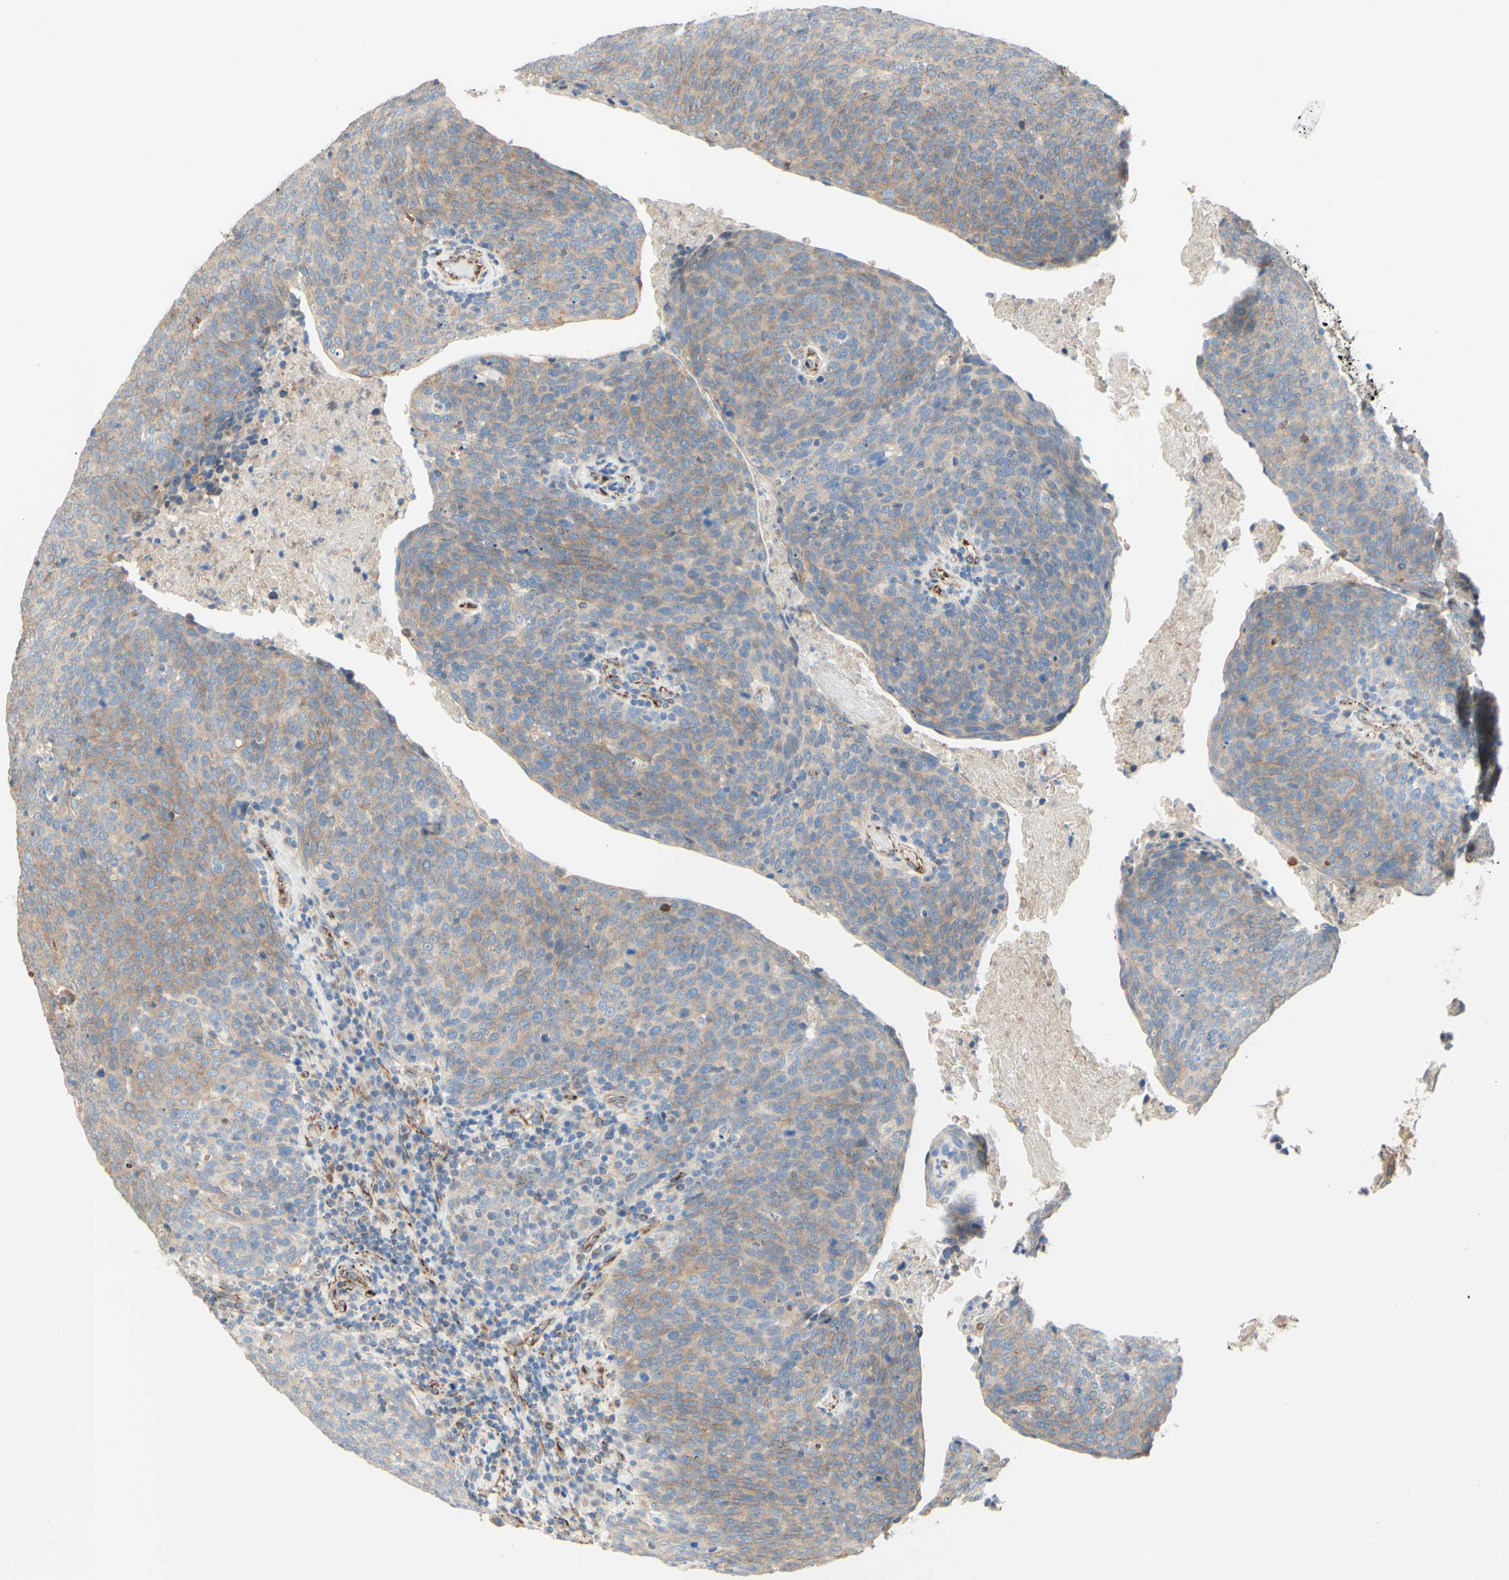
{"staining": {"intensity": "weak", "quantity": ">75%", "location": "cytoplasmic/membranous"}, "tissue": "head and neck cancer", "cell_type": "Tumor cells", "image_type": "cancer", "snomed": [{"axis": "morphology", "description": "Squamous cell carcinoma, NOS"}, {"axis": "morphology", "description": "Squamous cell carcinoma, metastatic, NOS"}, {"axis": "topography", "description": "Lymph node"}, {"axis": "topography", "description": "Head-Neck"}], "caption": "Immunohistochemical staining of head and neck cancer displays low levels of weak cytoplasmic/membranous expression in about >75% of tumor cells.", "gene": "ENDOD1", "patient": {"sex": "male", "age": 62}}